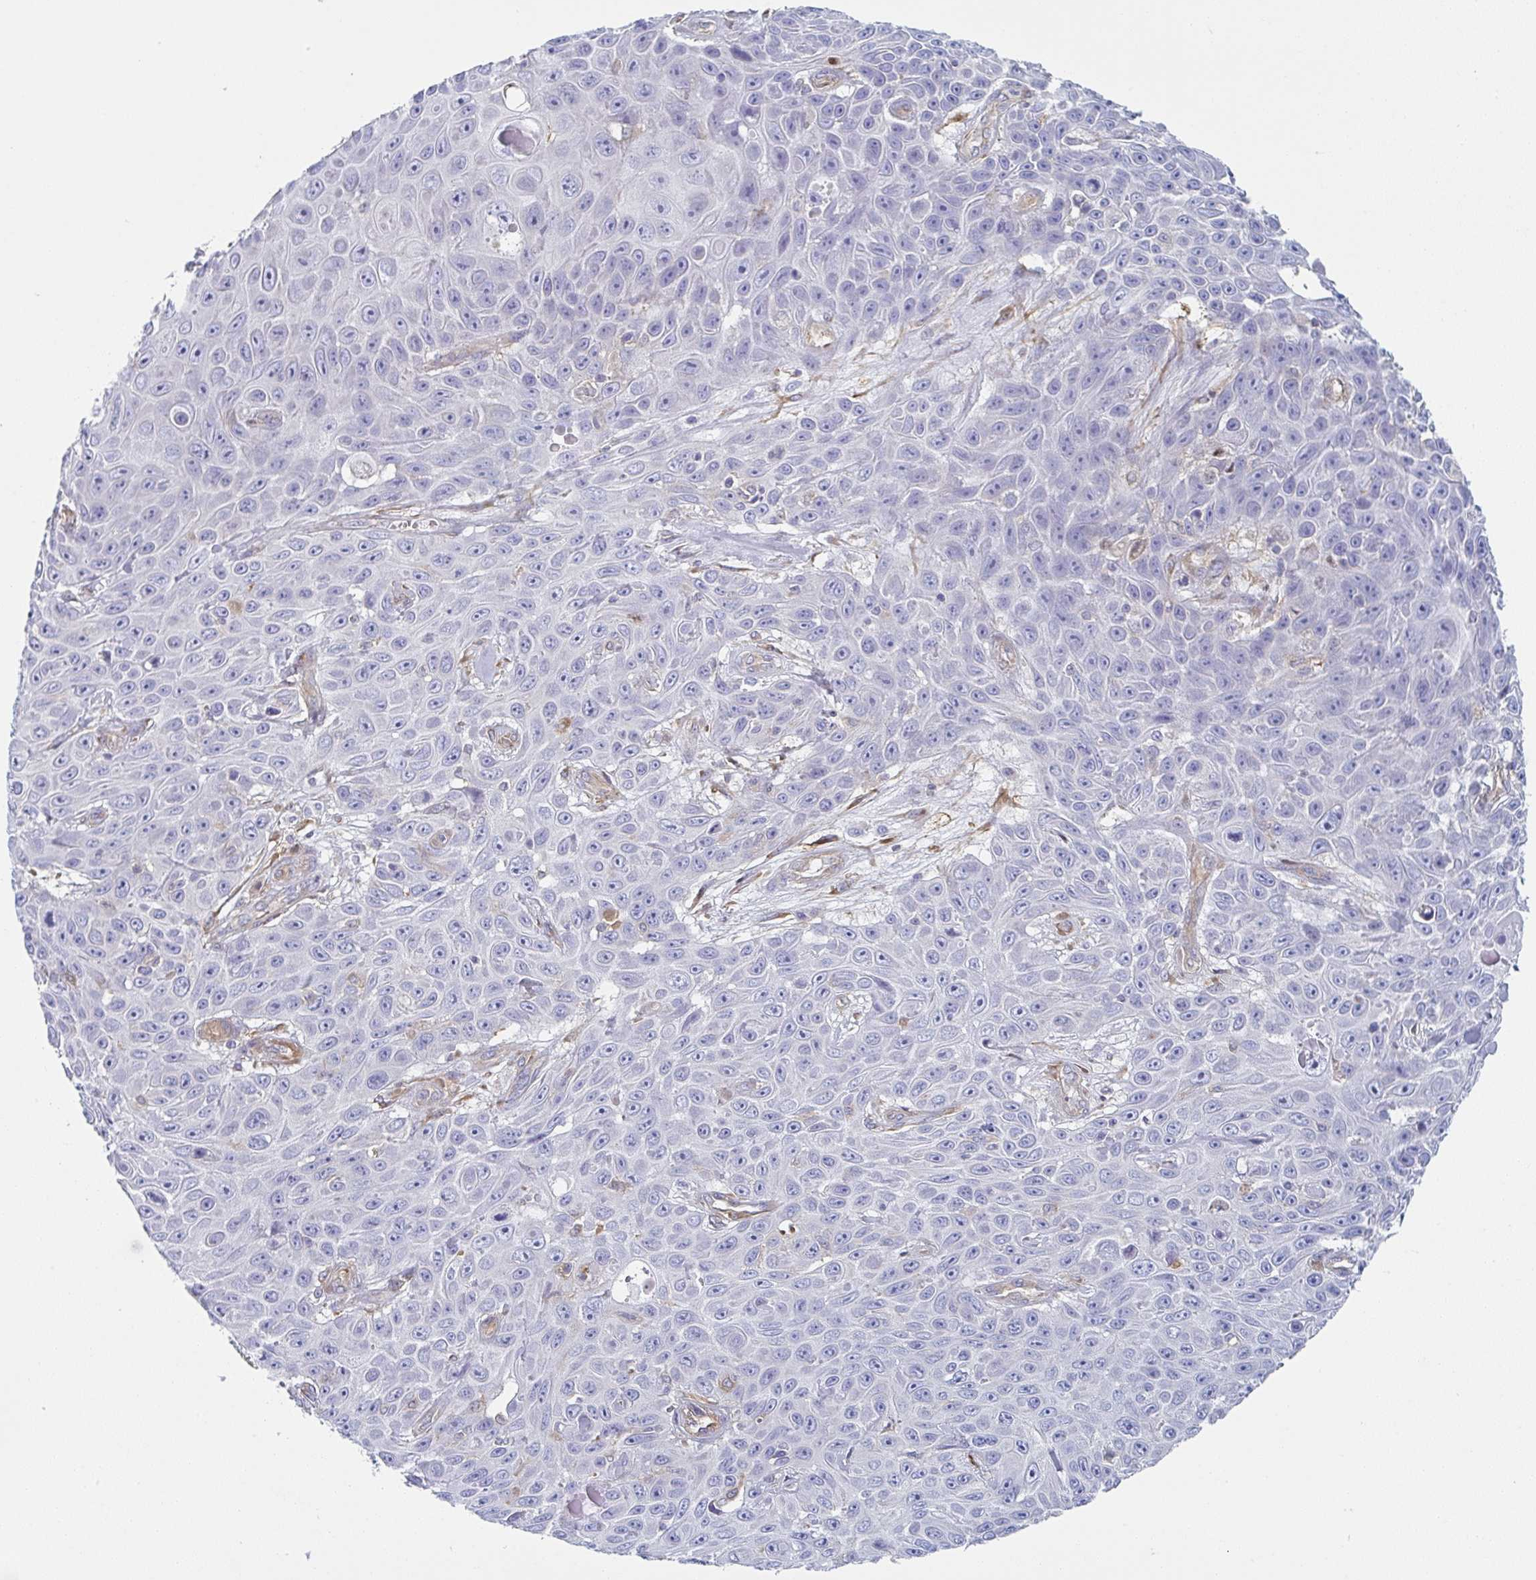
{"staining": {"intensity": "negative", "quantity": "none", "location": "none"}, "tissue": "skin cancer", "cell_type": "Tumor cells", "image_type": "cancer", "snomed": [{"axis": "morphology", "description": "Squamous cell carcinoma, NOS"}, {"axis": "topography", "description": "Skin"}], "caption": "Photomicrograph shows no significant protein staining in tumor cells of squamous cell carcinoma (skin).", "gene": "AMPD2", "patient": {"sex": "male", "age": 82}}